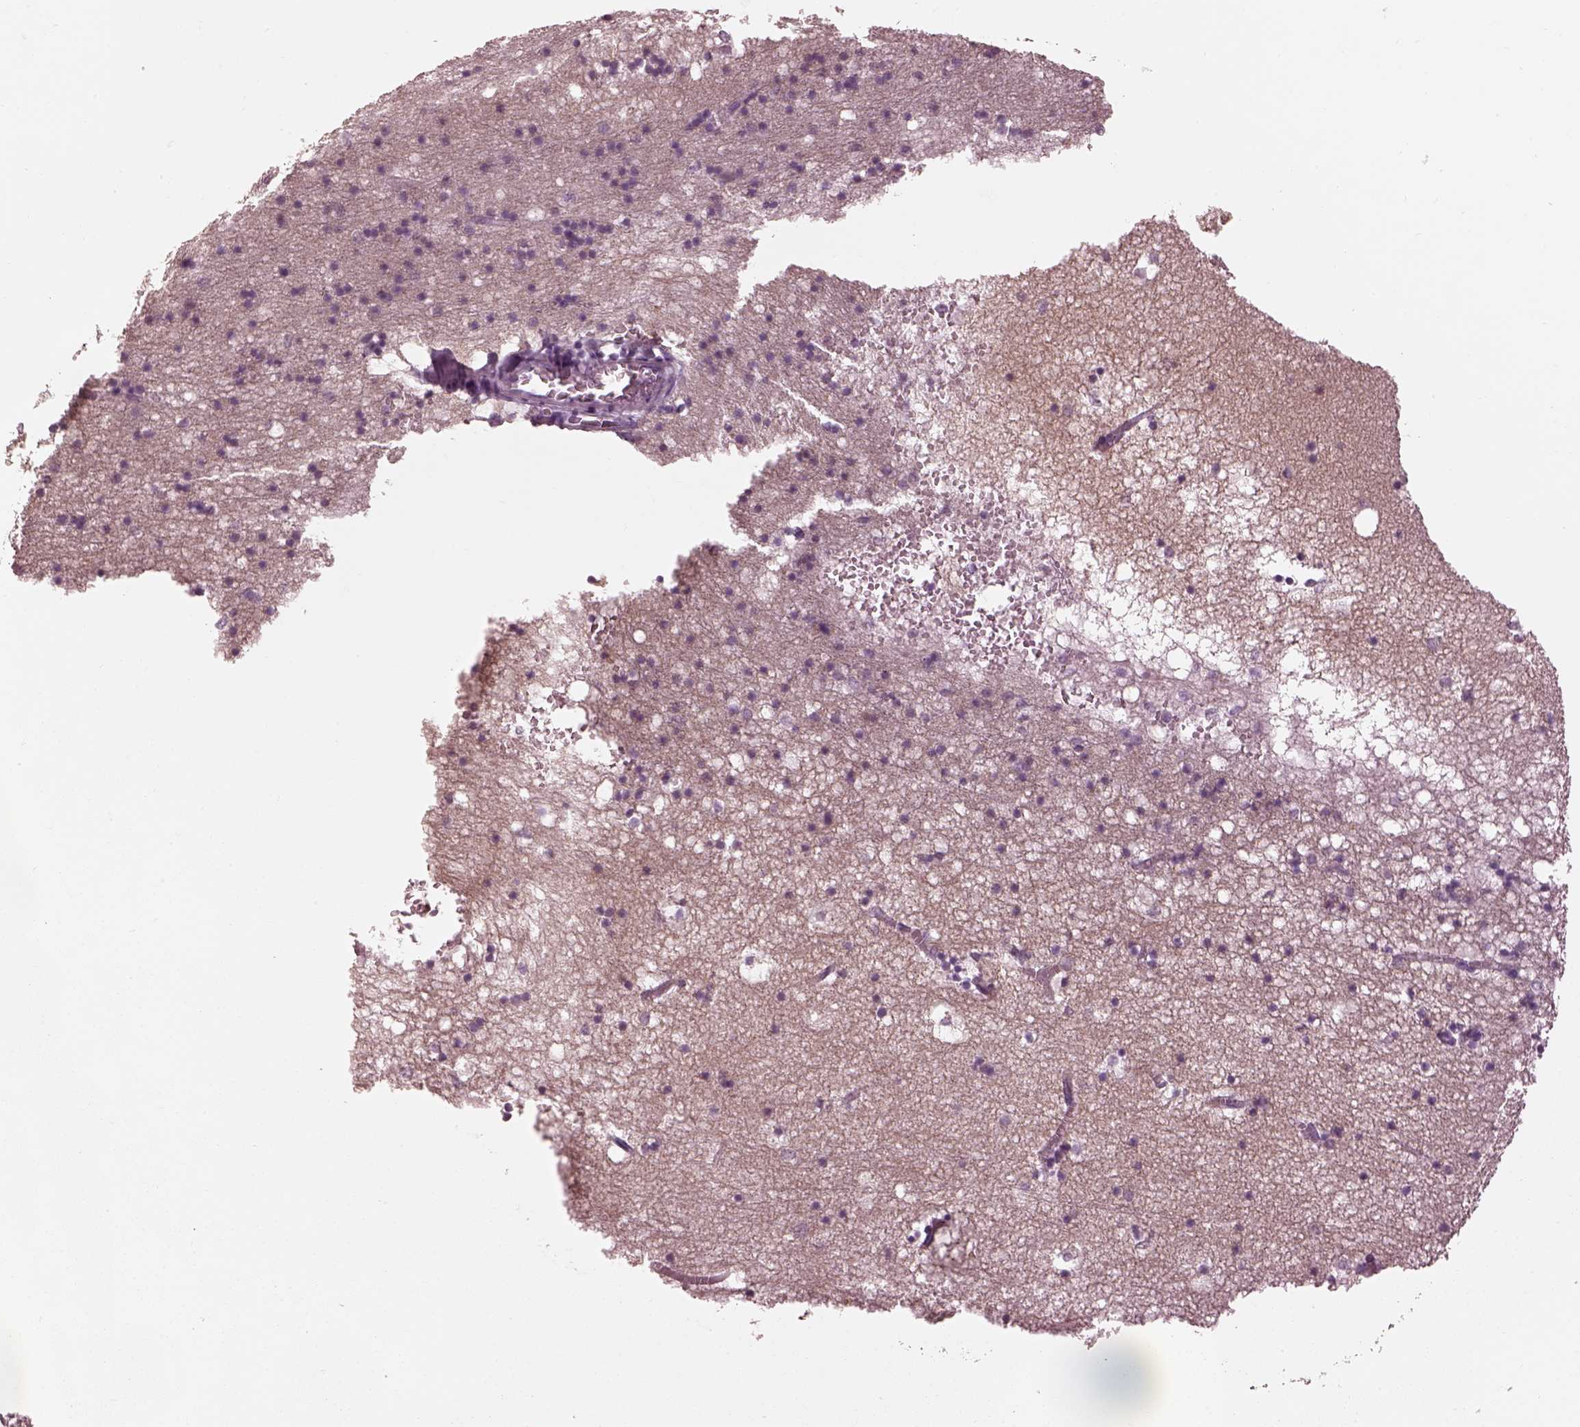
{"staining": {"intensity": "negative", "quantity": "none", "location": "none"}, "tissue": "hippocampus", "cell_type": "Glial cells", "image_type": "normal", "snomed": [{"axis": "morphology", "description": "Normal tissue, NOS"}, {"axis": "topography", "description": "Hippocampus"}], "caption": "Glial cells are negative for protein expression in unremarkable human hippocampus. The staining was performed using DAB (3,3'-diaminobenzidine) to visualize the protein expression in brown, while the nuclei were stained in blue with hematoxylin (Magnification: 20x).", "gene": "KCNA2", "patient": {"sex": "male", "age": 58}}